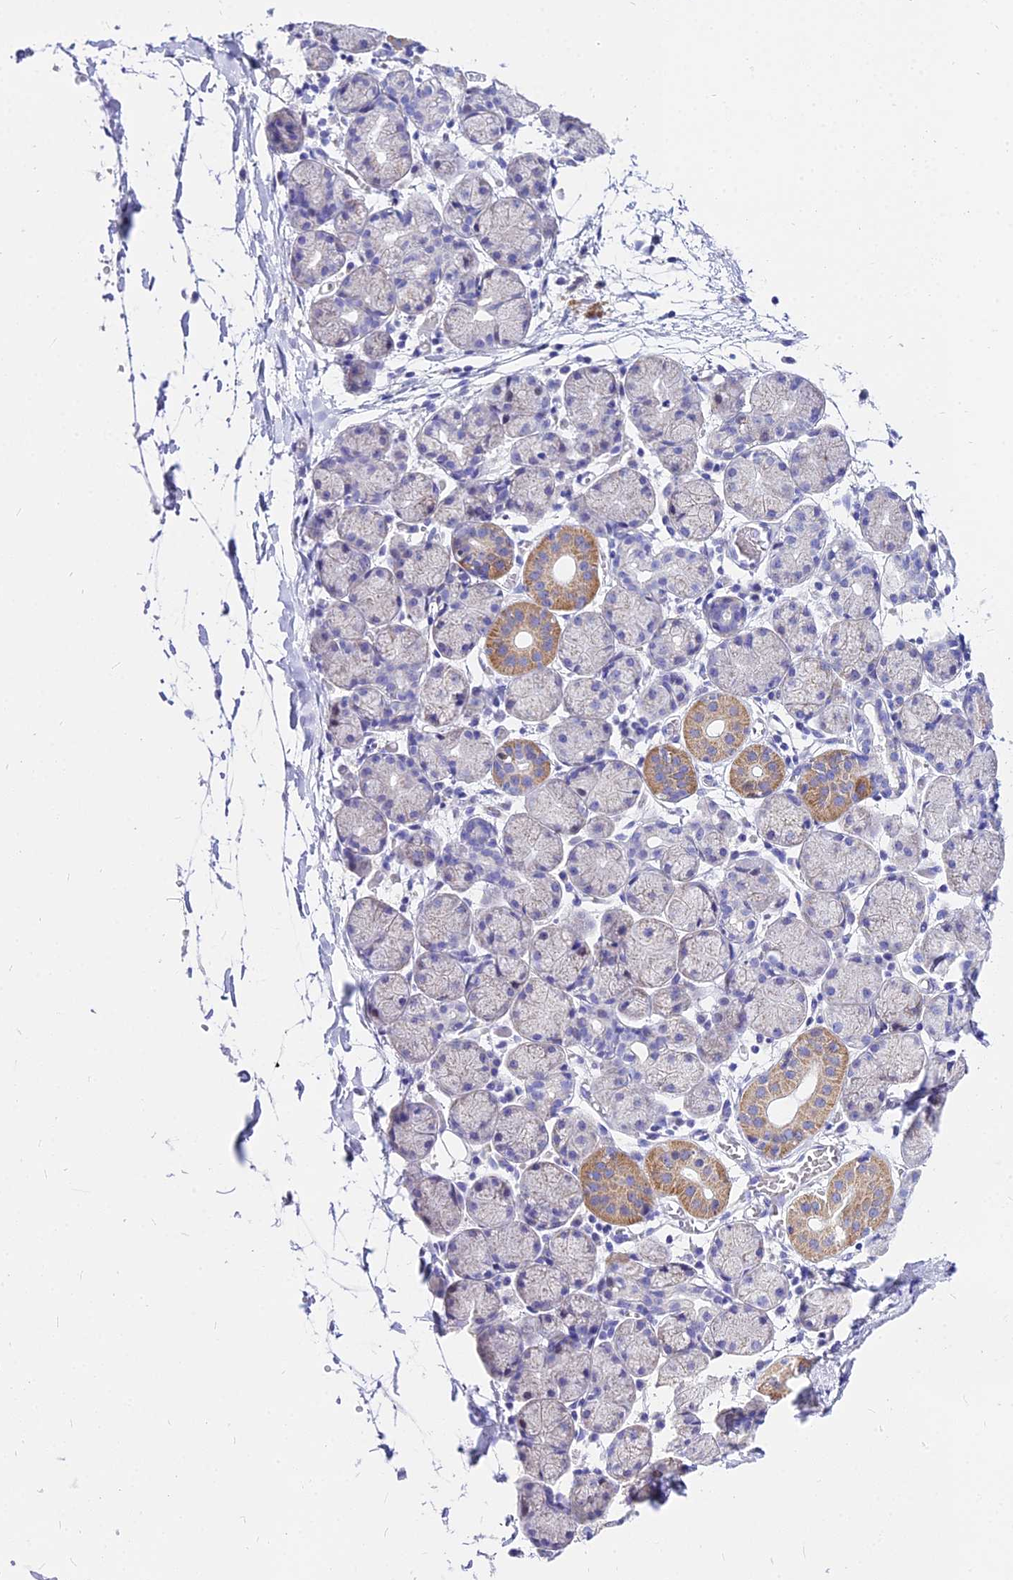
{"staining": {"intensity": "moderate", "quantity": "<25%", "location": "cytoplasmic/membranous"}, "tissue": "salivary gland", "cell_type": "Glandular cells", "image_type": "normal", "snomed": [{"axis": "morphology", "description": "Normal tissue, NOS"}, {"axis": "topography", "description": "Salivary gland"}], "caption": "A micrograph of salivary gland stained for a protein demonstrates moderate cytoplasmic/membranous brown staining in glandular cells.", "gene": "CARD18", "patient": {"sex": "female", "age": 24}}